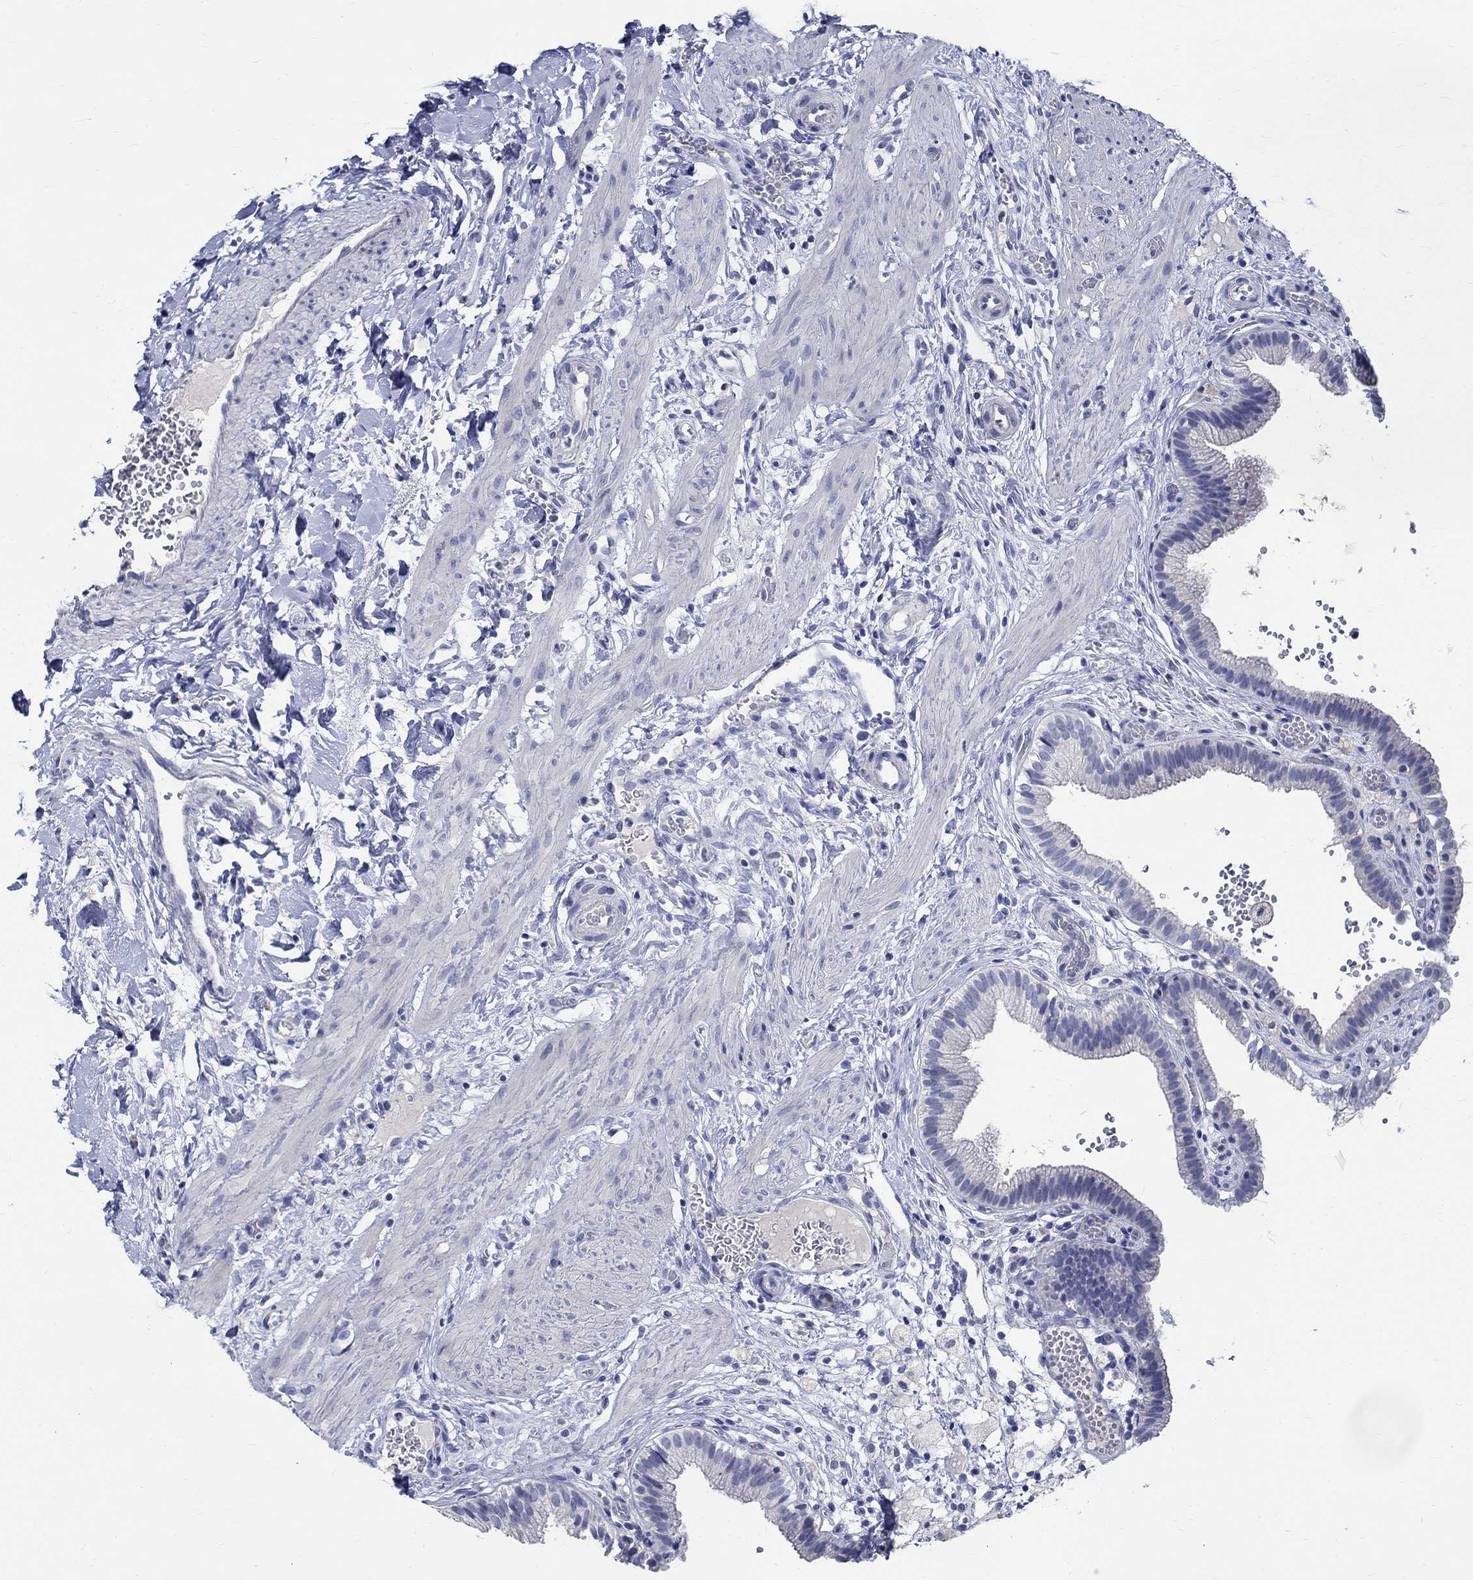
{"staining": {"intensity": "negative", "quantity": "none", "location": "none"}, "tissue": "gallbladder", "cell_type": "Glandular cells", "image_type": "normal", "snomed": [{"axis": "morphology", "description": "Normal tissue, NOS"}, {"axis": "topography", "description": "Gallbladder"}], "caption": "An IHC histopathology image of normal gallbladder is shown. There is no staining in glandular cells of gallbladder. (Brightfield microscopy of DAB (3,3'-diaminobenzidine) immunohistochemistry (IHC) at high magnification).", "gene": "CETN1", "patient": {"sex": "female", "age": 24}}